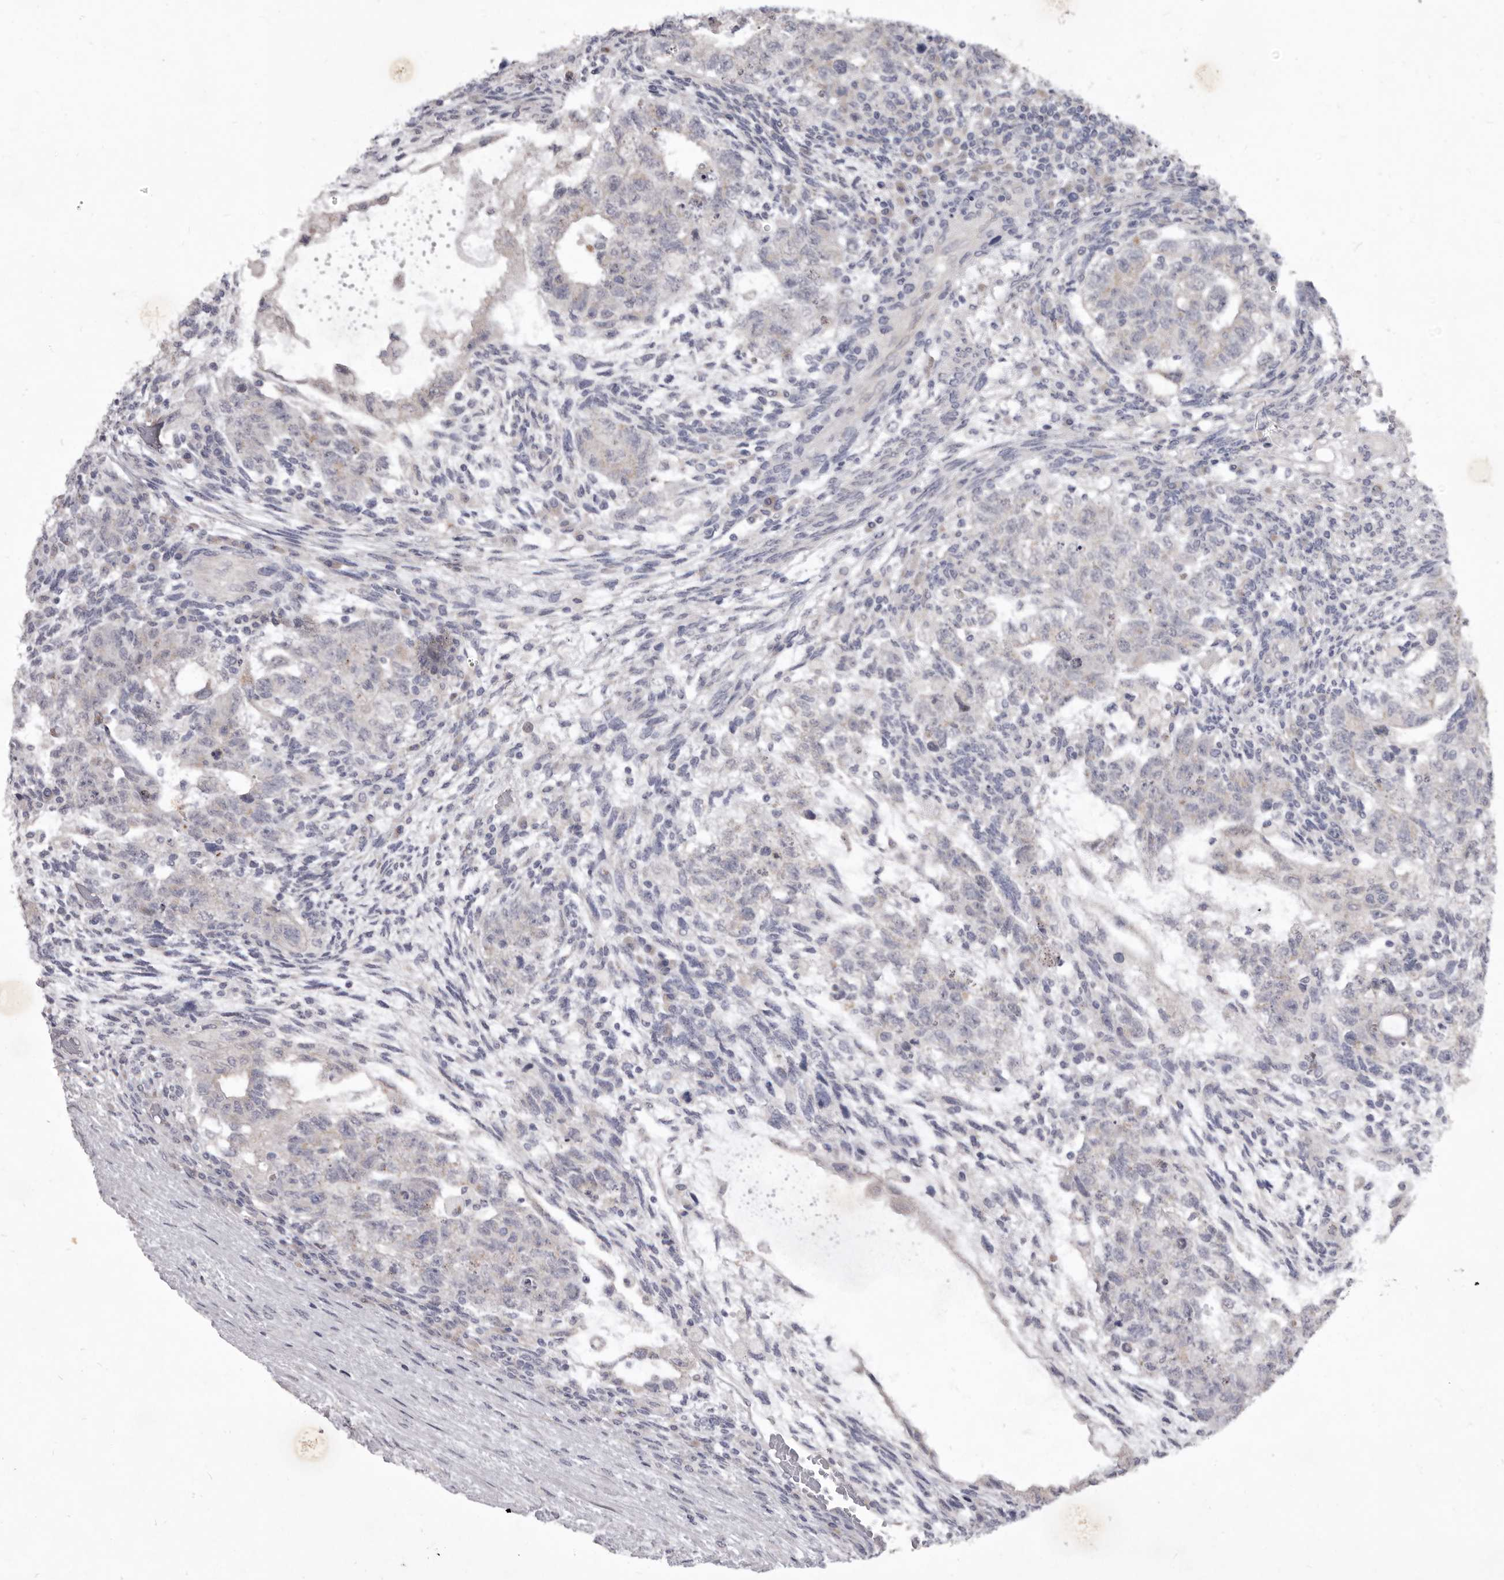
{"staining": {"intensity": "negative", "quantity": "none", "location": "none"}, "tissue": "testis cancer", "cell_type": "Tumor cells", "image_type": "cancer", "snomed": [{"axis": "morphology", "description": "Normal tissue, NOS"}, {"axis": "morphology", "description": "Carcinoma, Embryonal, NOS"}, {"axis": "topography", "description": "Testis"}], "caption": "This is an IHC micrograph of human embryonal carcinoma (testis). There is no expression in tumor cells.", "gene": "P2RX6", "patient": {"sex": "male", "age": 36}}